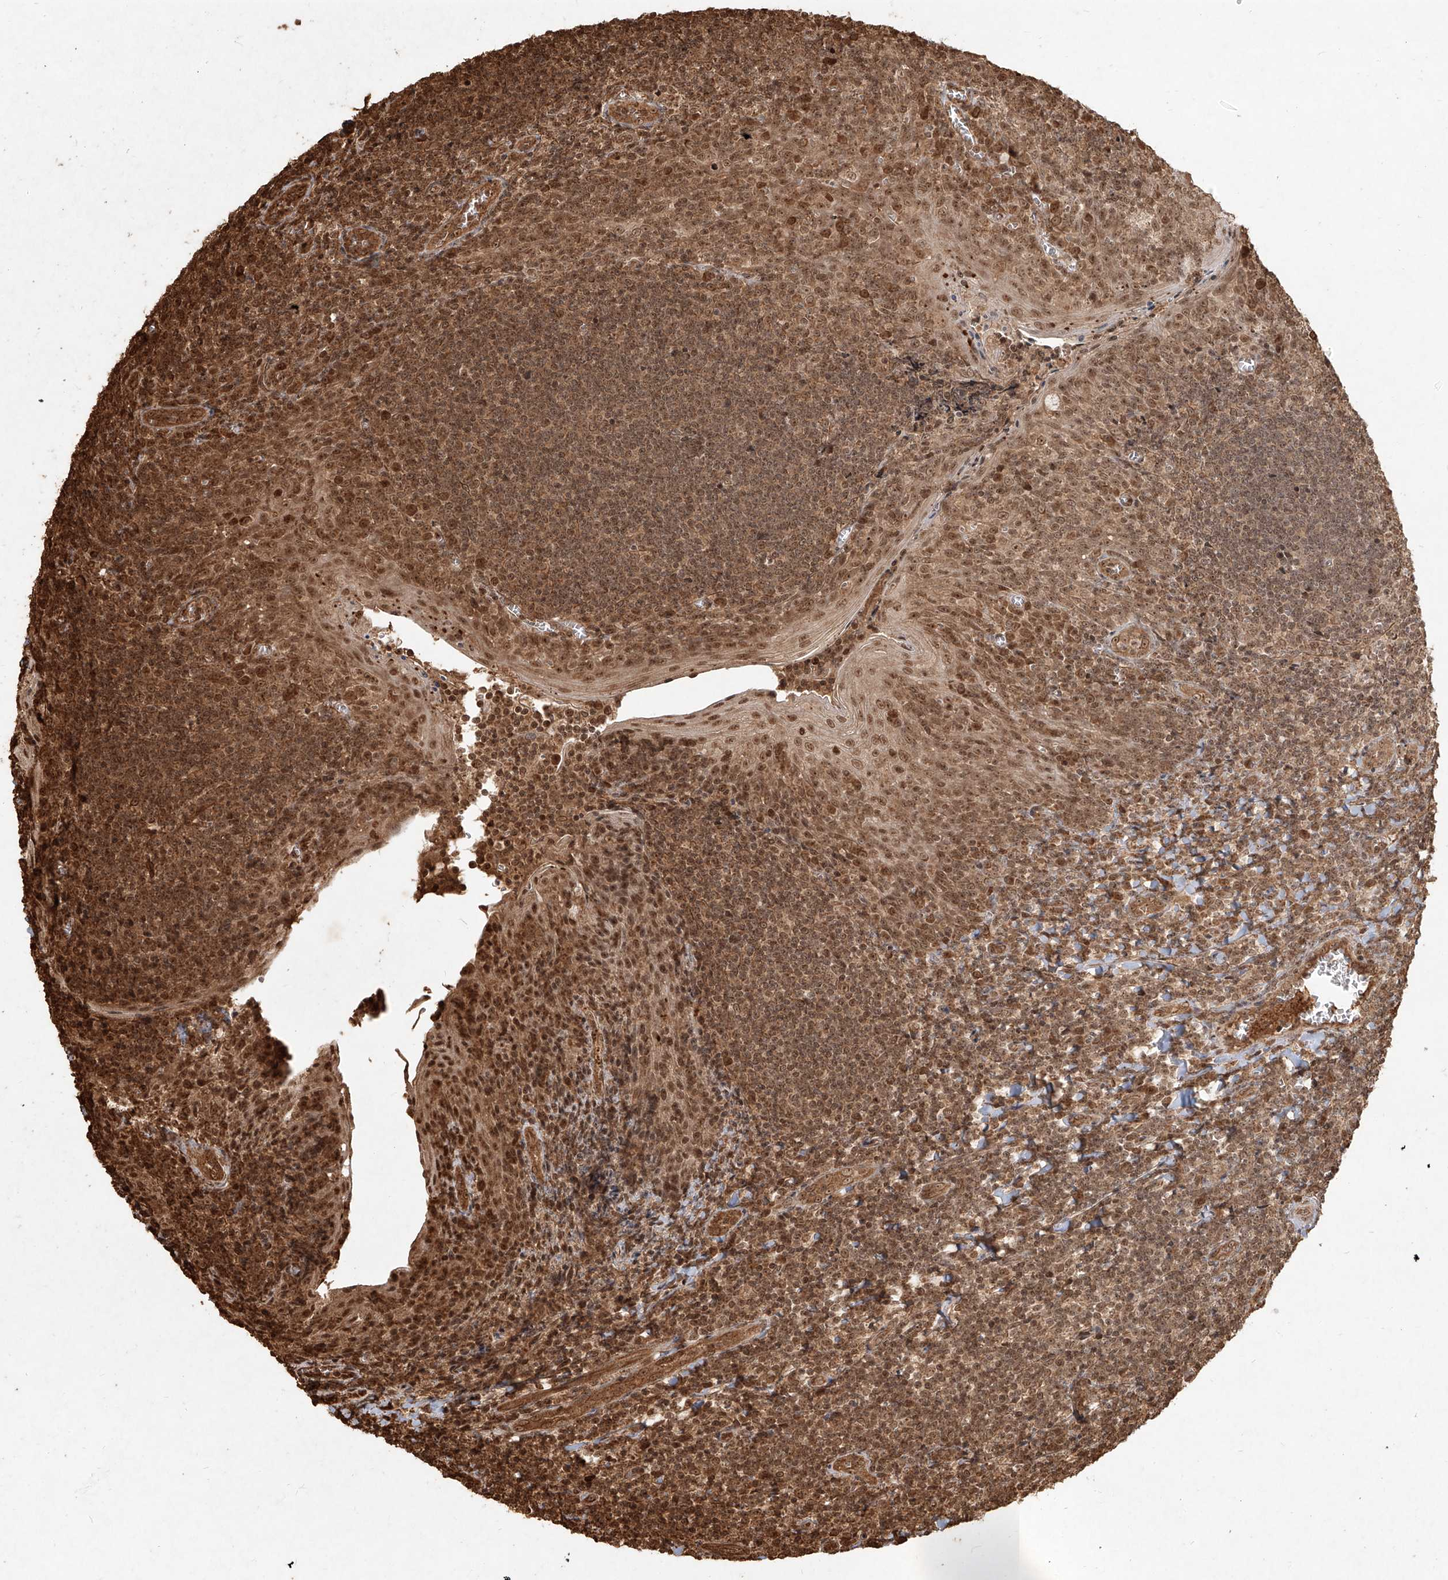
{"staining": {"intensity": "moderate", "quantity": ">75%", "location": "cytoplasmic/membranous,nuclear"}, "tissue": "tonsil", "cell_type": "Germinal center cells", "image_type": "normal", "snomed": [{"axis": "morphology", "description": "Normal tissue, NOS"}, {"axis": "topography", "description": "Tonsil"}], "caption": "Tonsil stained with a brown dye exhibits moderate cytoplasmic/membranous,nuclear positive positivity in about >75% of germinal center cells.", "gene": "UBE2K", "patient": {"sex": "male", "age": 27}}